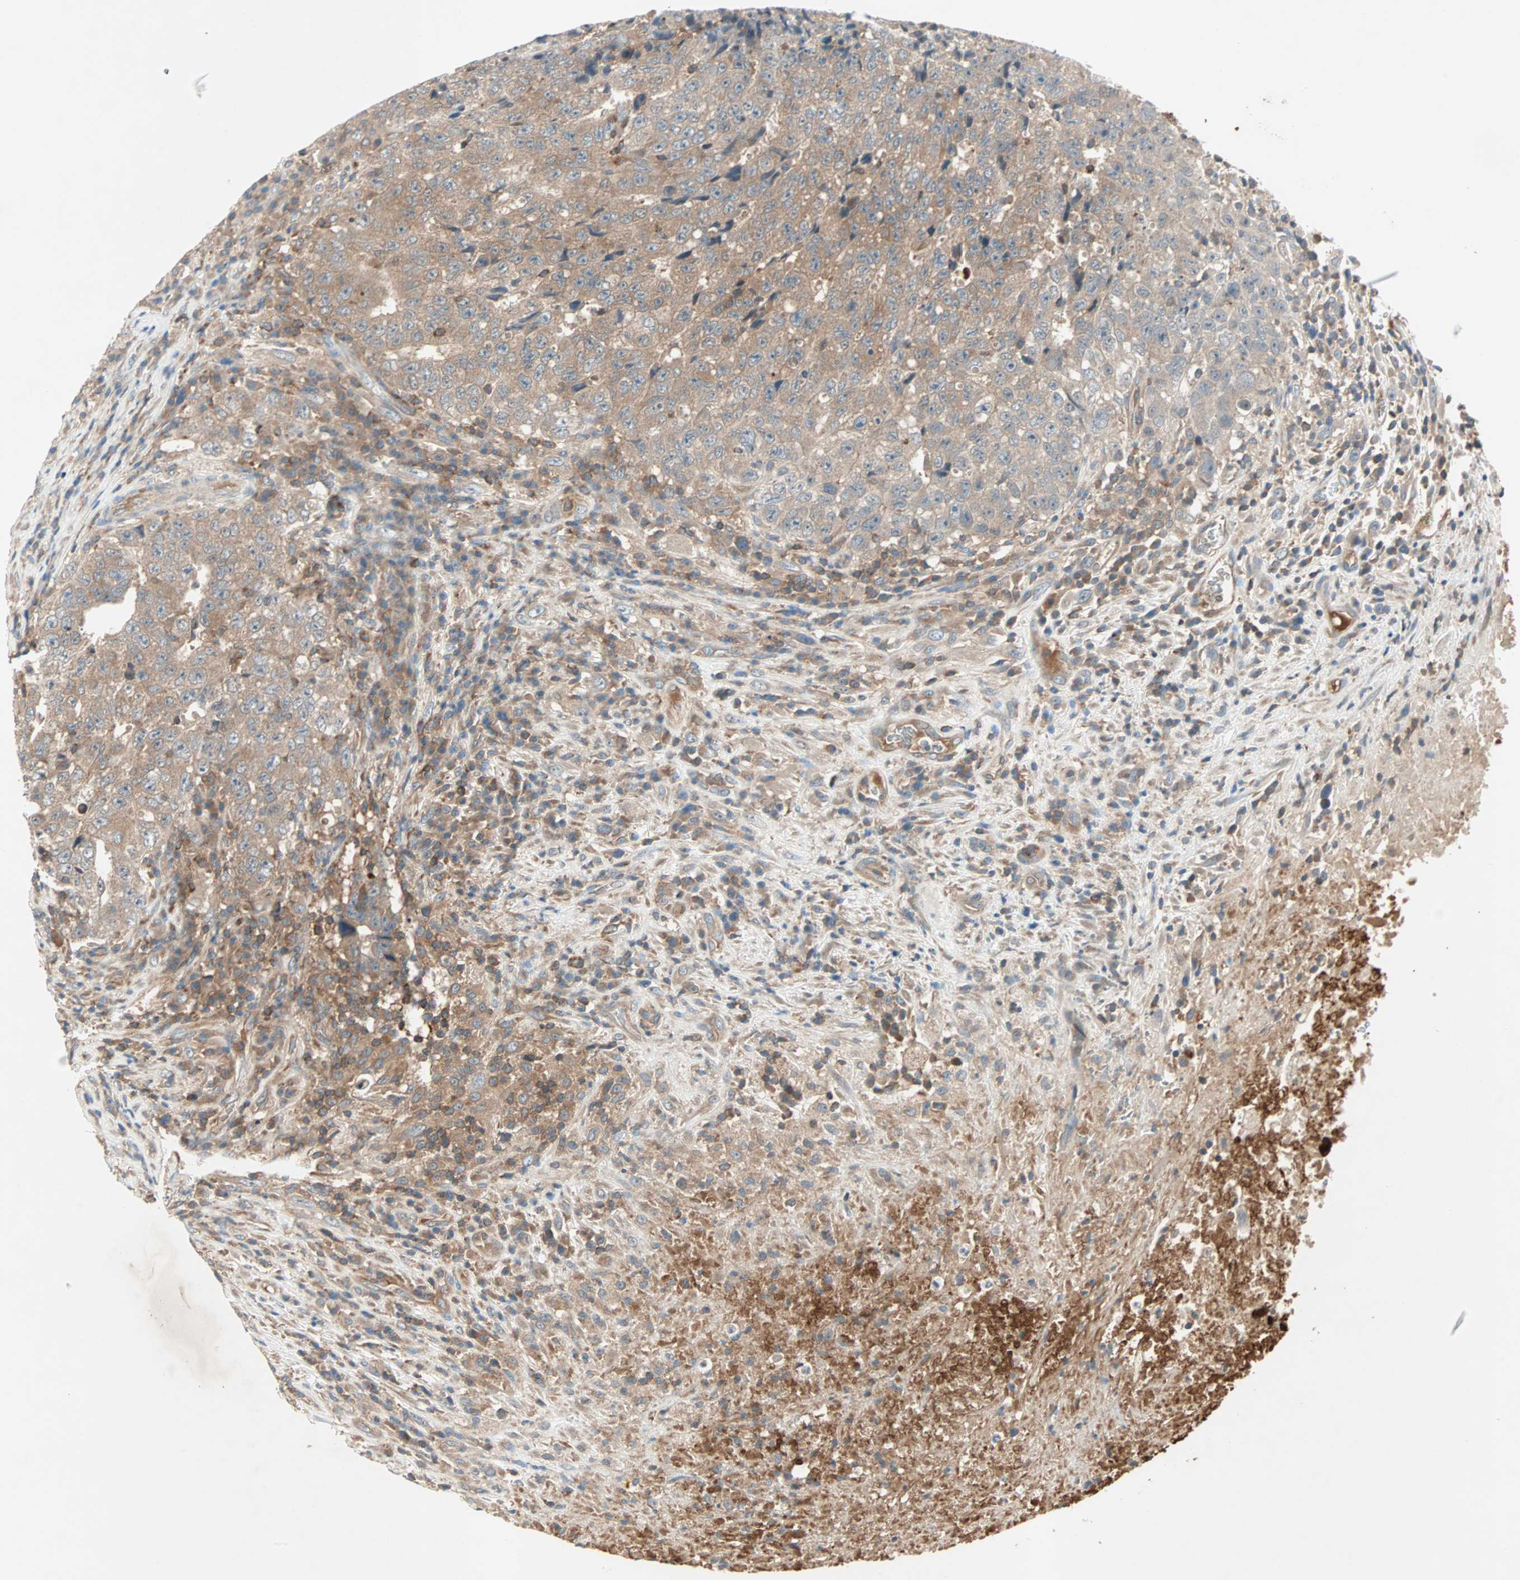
{"staining": {"intensity": "moderate", "quantity": ">75%", "location": "cytoplasmic/membranous"}, "tissue": "testis cancer", "cell_type": "Tumor cells", "image_type": "cancer", "snomed": [{"axis": "morphology", "description": "Necrosis, NOS"}, {"axis": "morphology", "description": "Carcinoma, Embryonal, NOS"}, {"axis": "topography", "description": "Testis"}], "caption": "Moderate cytoplasmic/membranous protein staining is present in about >75% of tumor cells in embryonal carcinoma (testis).", "gene": "TEC", "patient": {"sex": "male", "age": 19}}